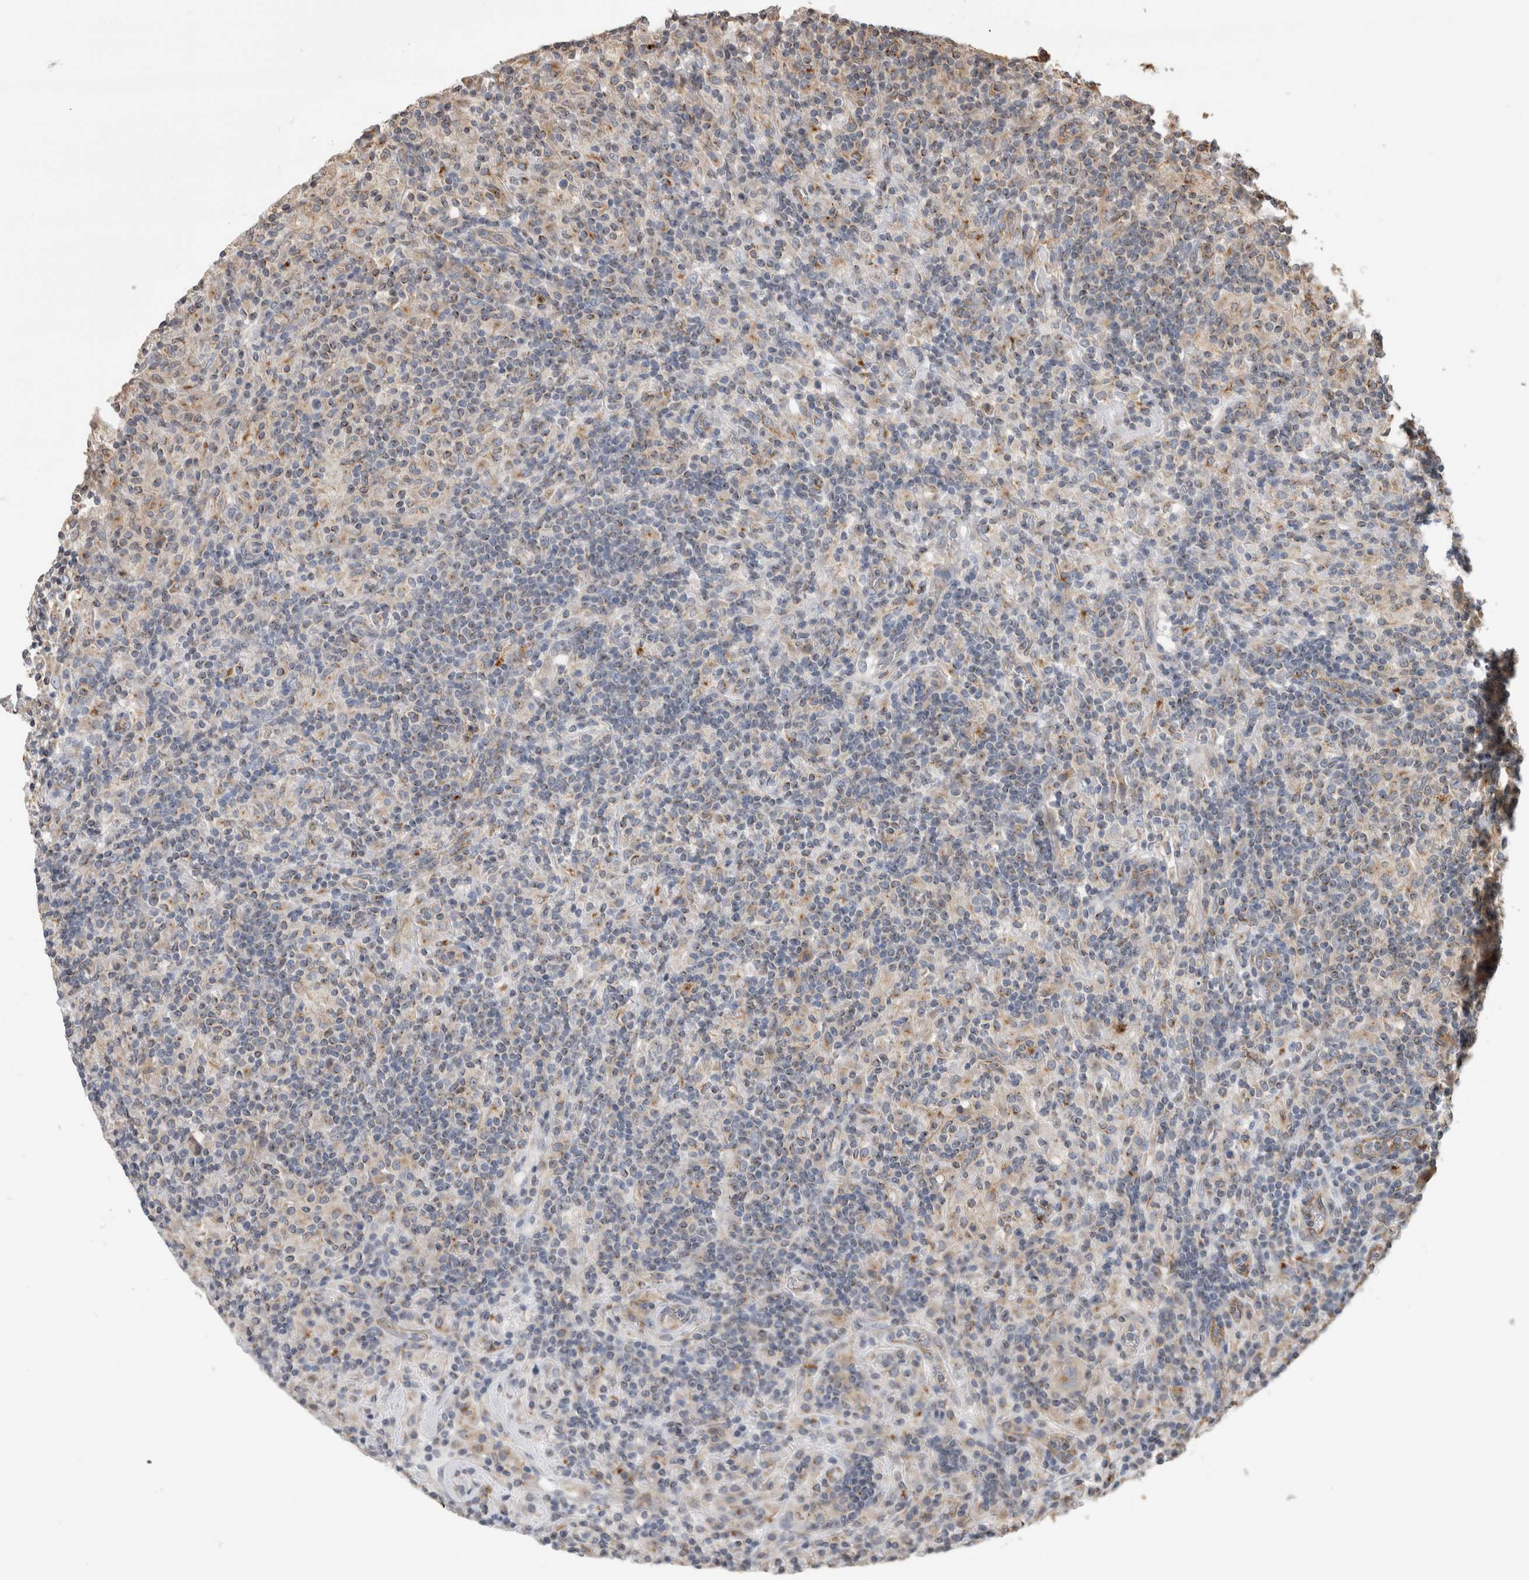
{"staining": {"intensity": "weak", "quantity": ">75%", "location": "cytoplasmic/membranous"}, "tissue": "lymphoma", "cell_type": "Tumor cells", "image_type": "cancer", "snomed": [{"axis": "morphology", "description": "Hodgkin's disease, NOS"}, {"axis": "topography", "description": "Lymph node"}], "caption": "Immunohistochemical staining of lymphoma demonstrates low levels of weak cytoplasmic/membranous protein staining in approximately >75% of tumor cells.", "gene": "CLIP1", "patient": {"sex": "male", "age": 70}}